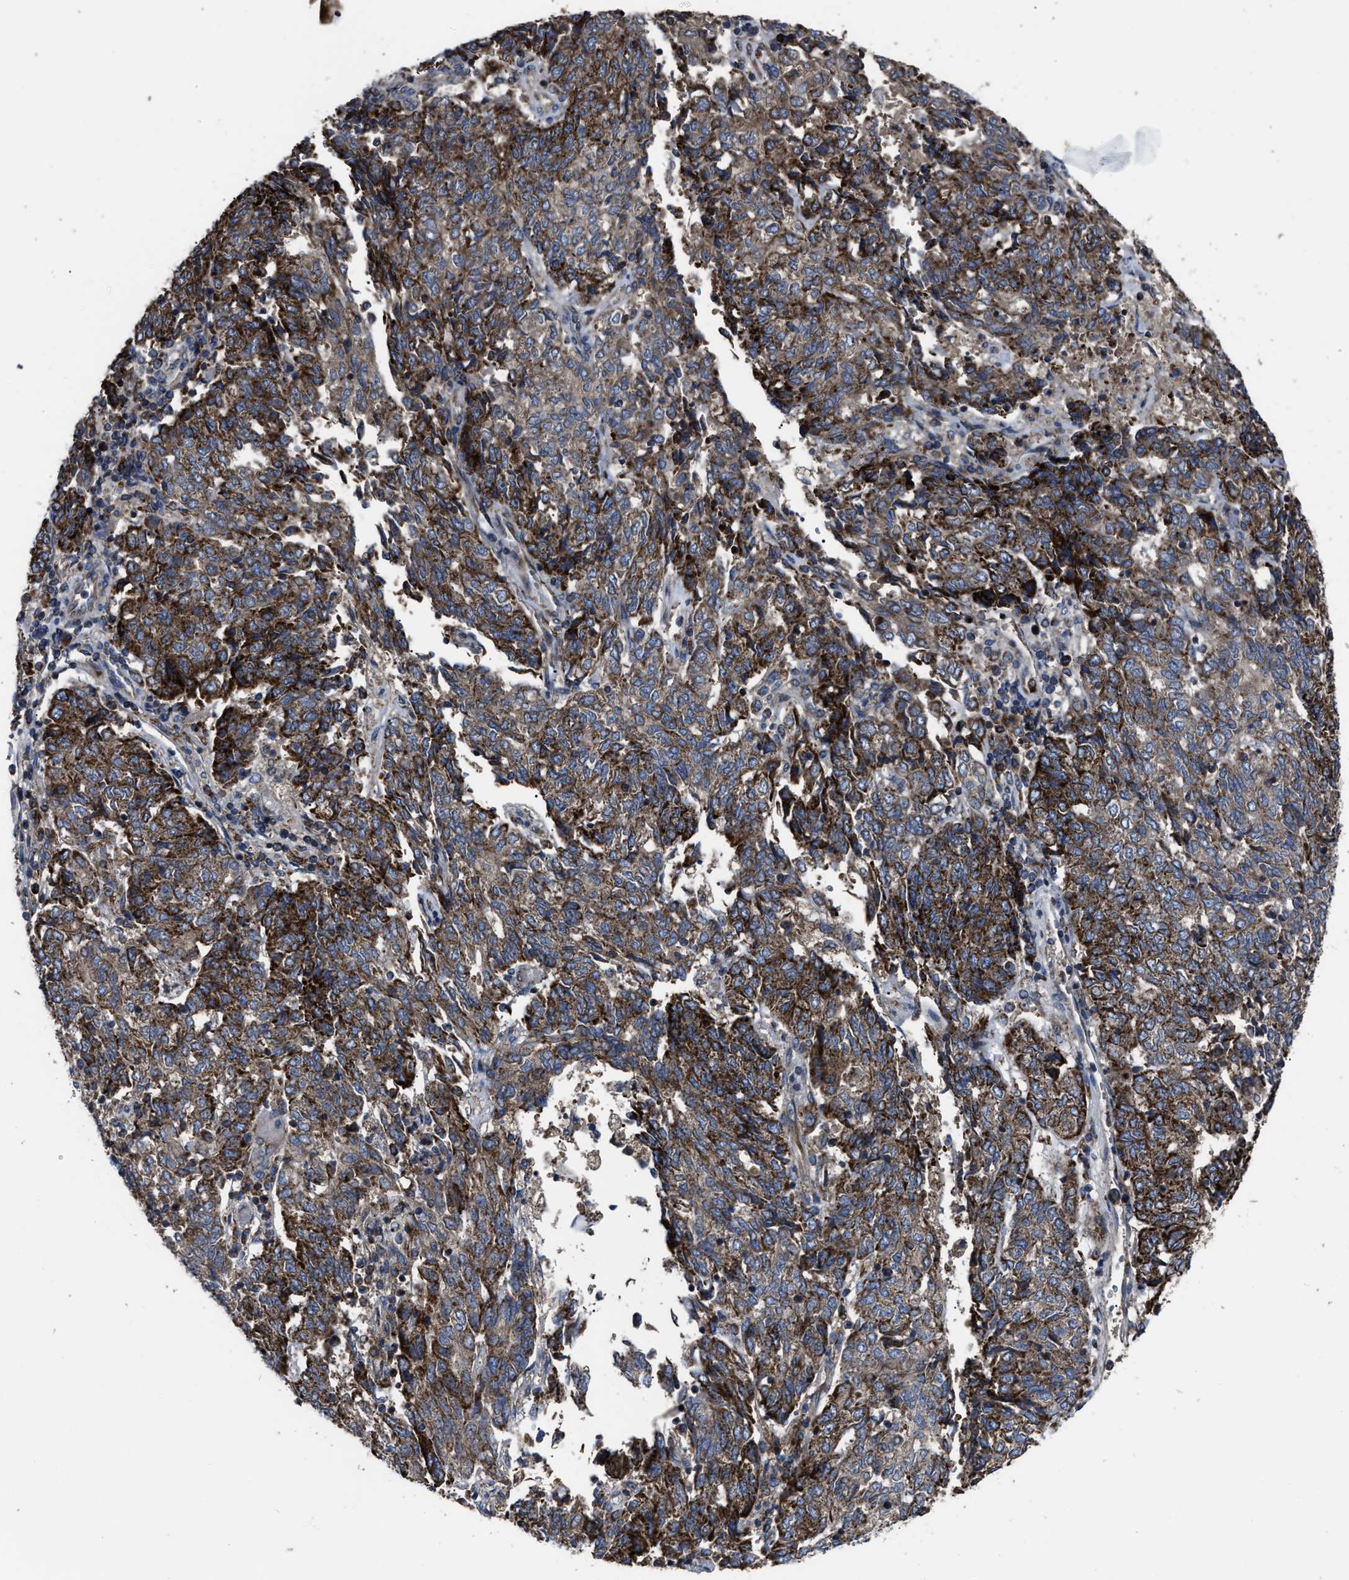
{"staining": {"intensity": "moderate", "quantity": ">75%", "location": "cytoplasmic/membranous"}, "tissue": "endometrial cancer", "cell_type": "Tumor cells", "image_type": "cancer", "snomed": [{"axis": "morphology", "description": "Adenocarcinoma, NOS"}, {"axis": "topography", "description": "Endometrium"}], "caption": "A photomicrograph of human adenocarcinoma (endometrial) stained for a protein reveals moderate cytoplasmic/membranous brown staining in tumor cells.", "gene": "PASK", "patient": {"sex": "female", "age": 80}}